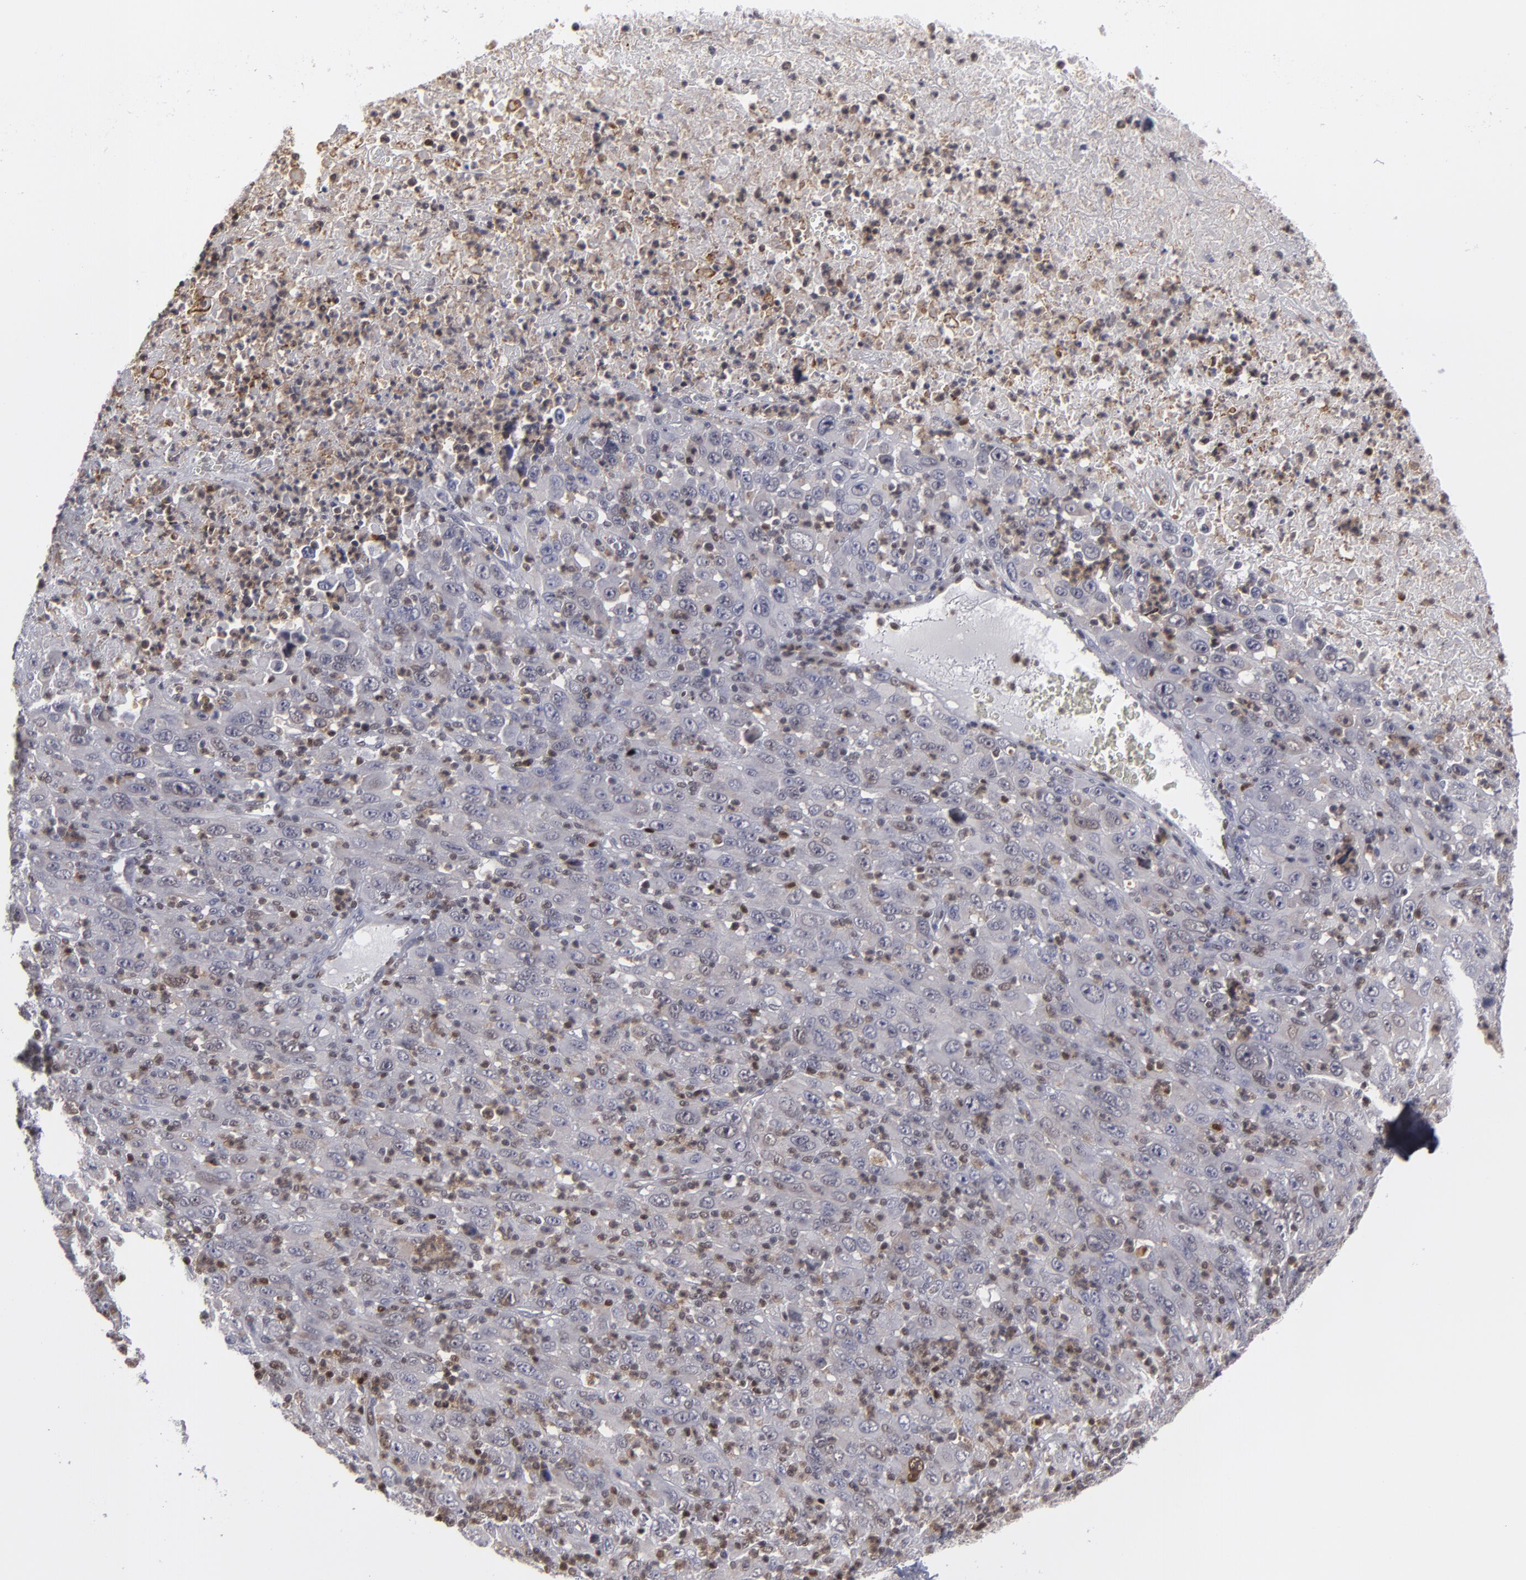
{"staining": {"intensity": "weak", "quantity": "<25%", "location": "cytoplasmic/membranous,nuclear"}, "tissue": "melanoma", "cell_type": "Tumor cells", "image_type": "cancer", "snomed": [{"axis": "morphology", "description": "Malignant melanoma, Metastatic site"}, {"axis": "topography", "description": "Skin"}], "caption": "An IHC image of malignant melanoma (metastatic site) is shown. There is no staining in tumor cells of malignant melanoma (metastatic site).", "gene": "GSR", "patient": {"sex": "female", "age": 56}}